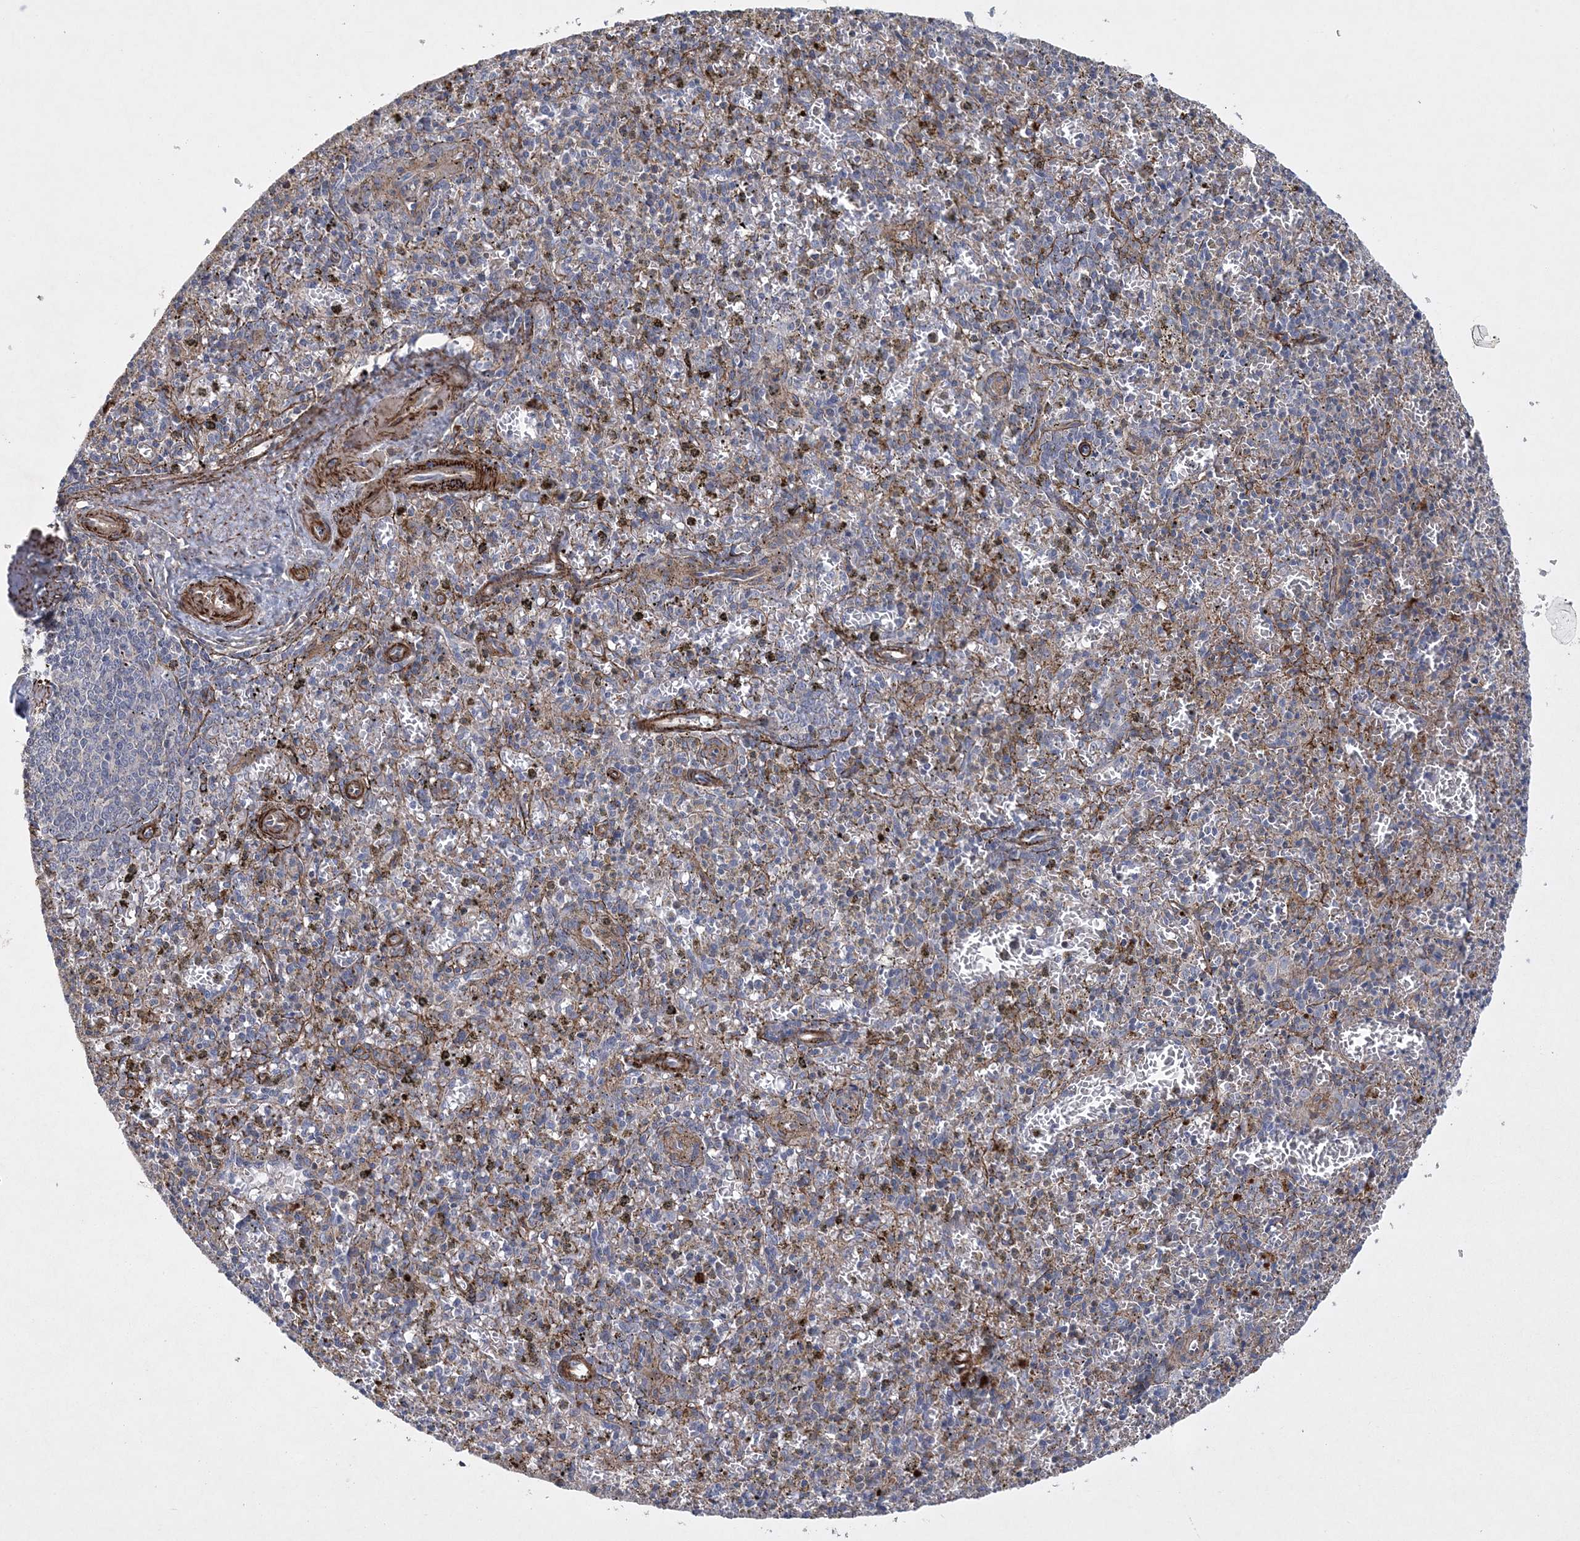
{"staining": {"intensity": "negative", "quantity": "none", "location": "none"}, "tissue": "spleen", "cell_type": "Cells in red pulp", "image_type": "normal", "snomed": [{"axis": "morphology", "description": "Normal tissue, NOS"}, {"axis": "topography", "description": "Spleen"}], "caption": "IHC image of normal human spleen stained for a protein (brown), which displays no staining in cells in red pulp.", "gene": "ARSJ", "patient": {"sex": "male", "age": 72}}